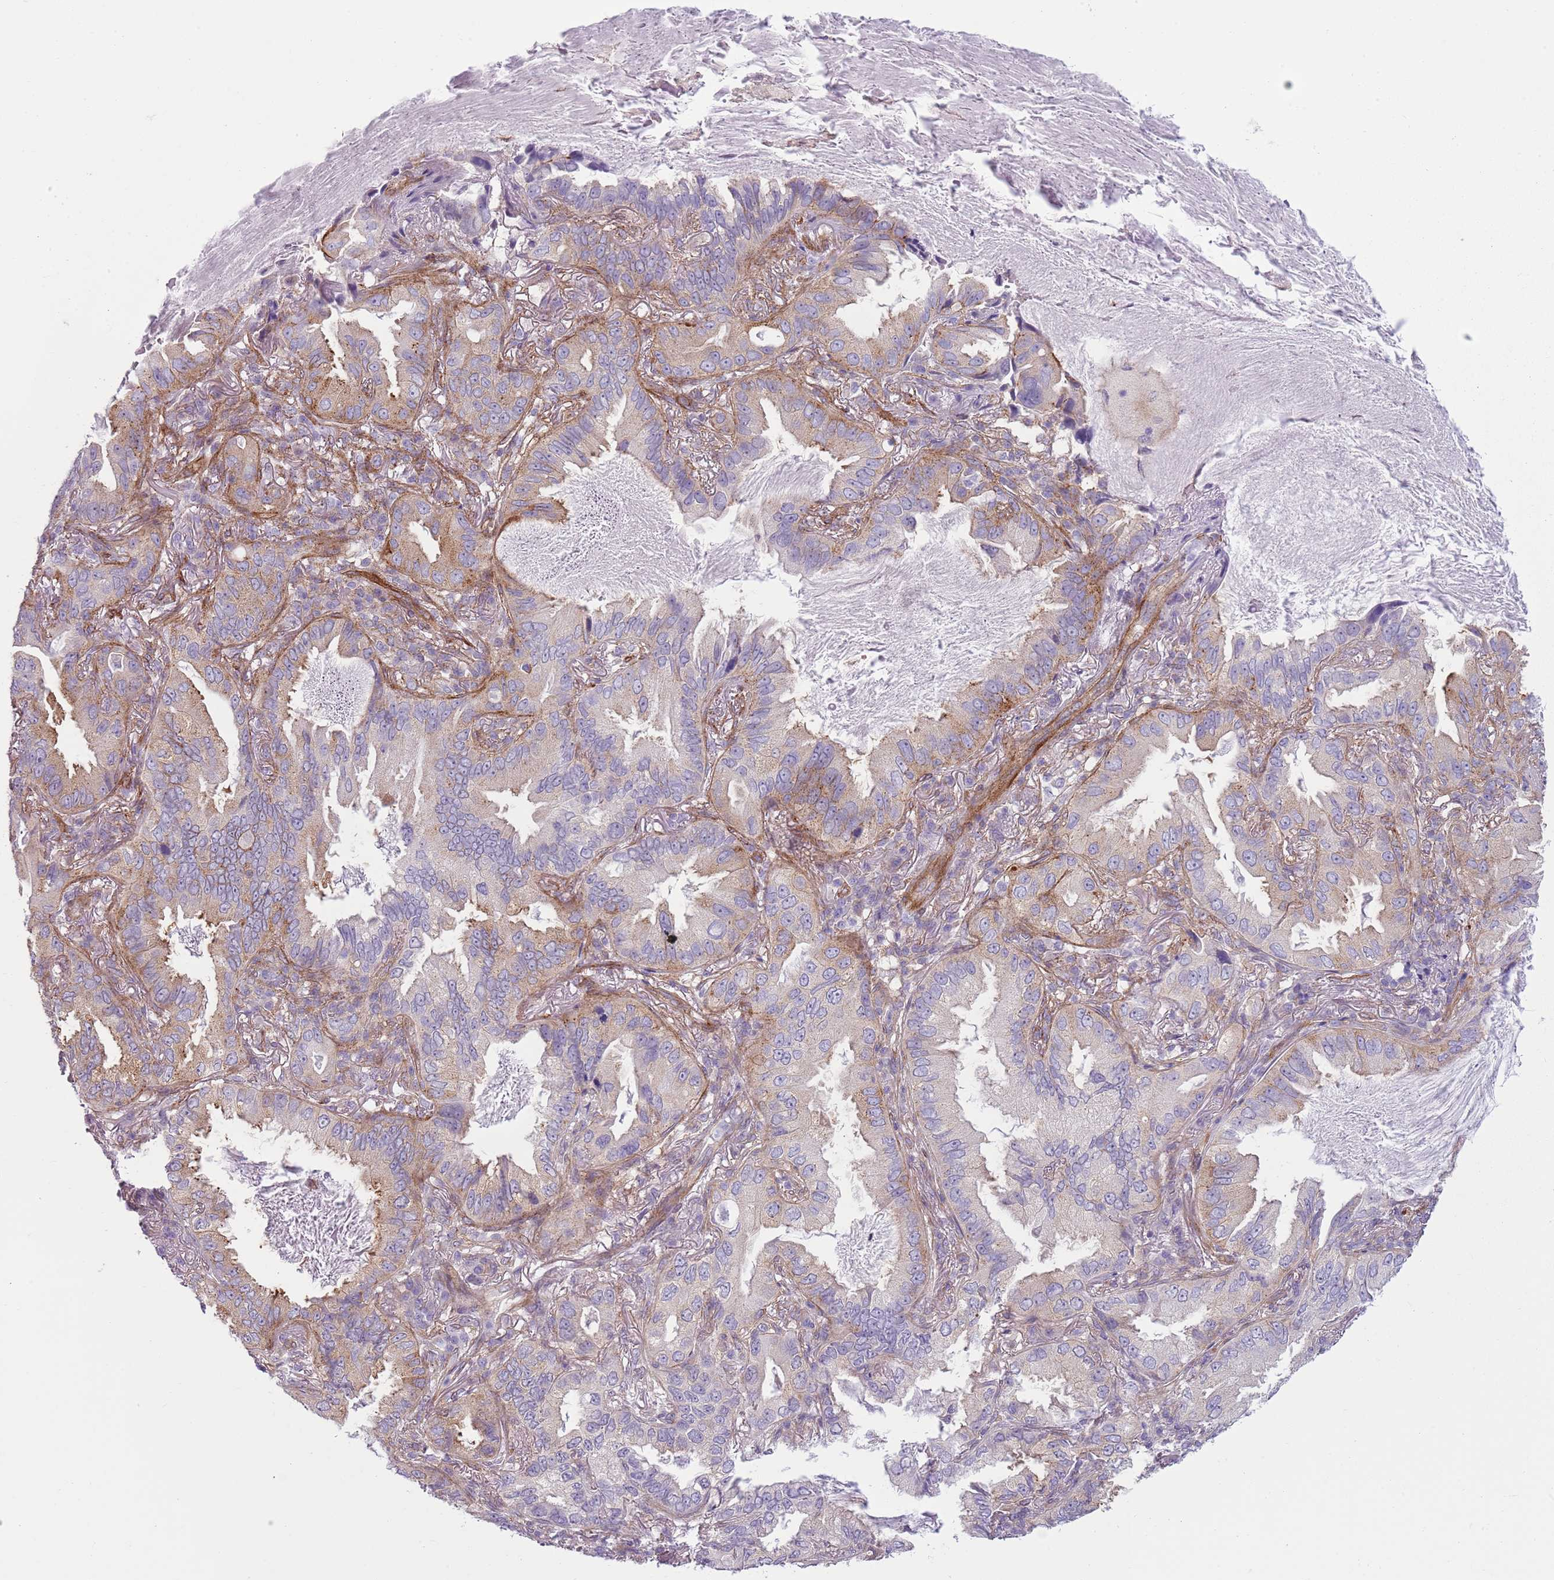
{"staining": {"intensity": "moderate", "quantity": "<25%", "location": "cytoplasmic/membranous"}, "tissue": "lung cancer", "cell_type": "Tumor cells", "image_type": "cancer", "snomed": [{"axis": "morphology", "description": "Adenocarcinoma, NOS"}, {"axis": "topography", "description": "Lung"}], "caption": "There is low levels of moderate cytoplasmic/membranous positivity in tumor cells of lung cancer, as demonstrated by immunohistochemical staining (brown color).", "gene": "SNX1", "patient": {"sex": "female", "age": 69}}